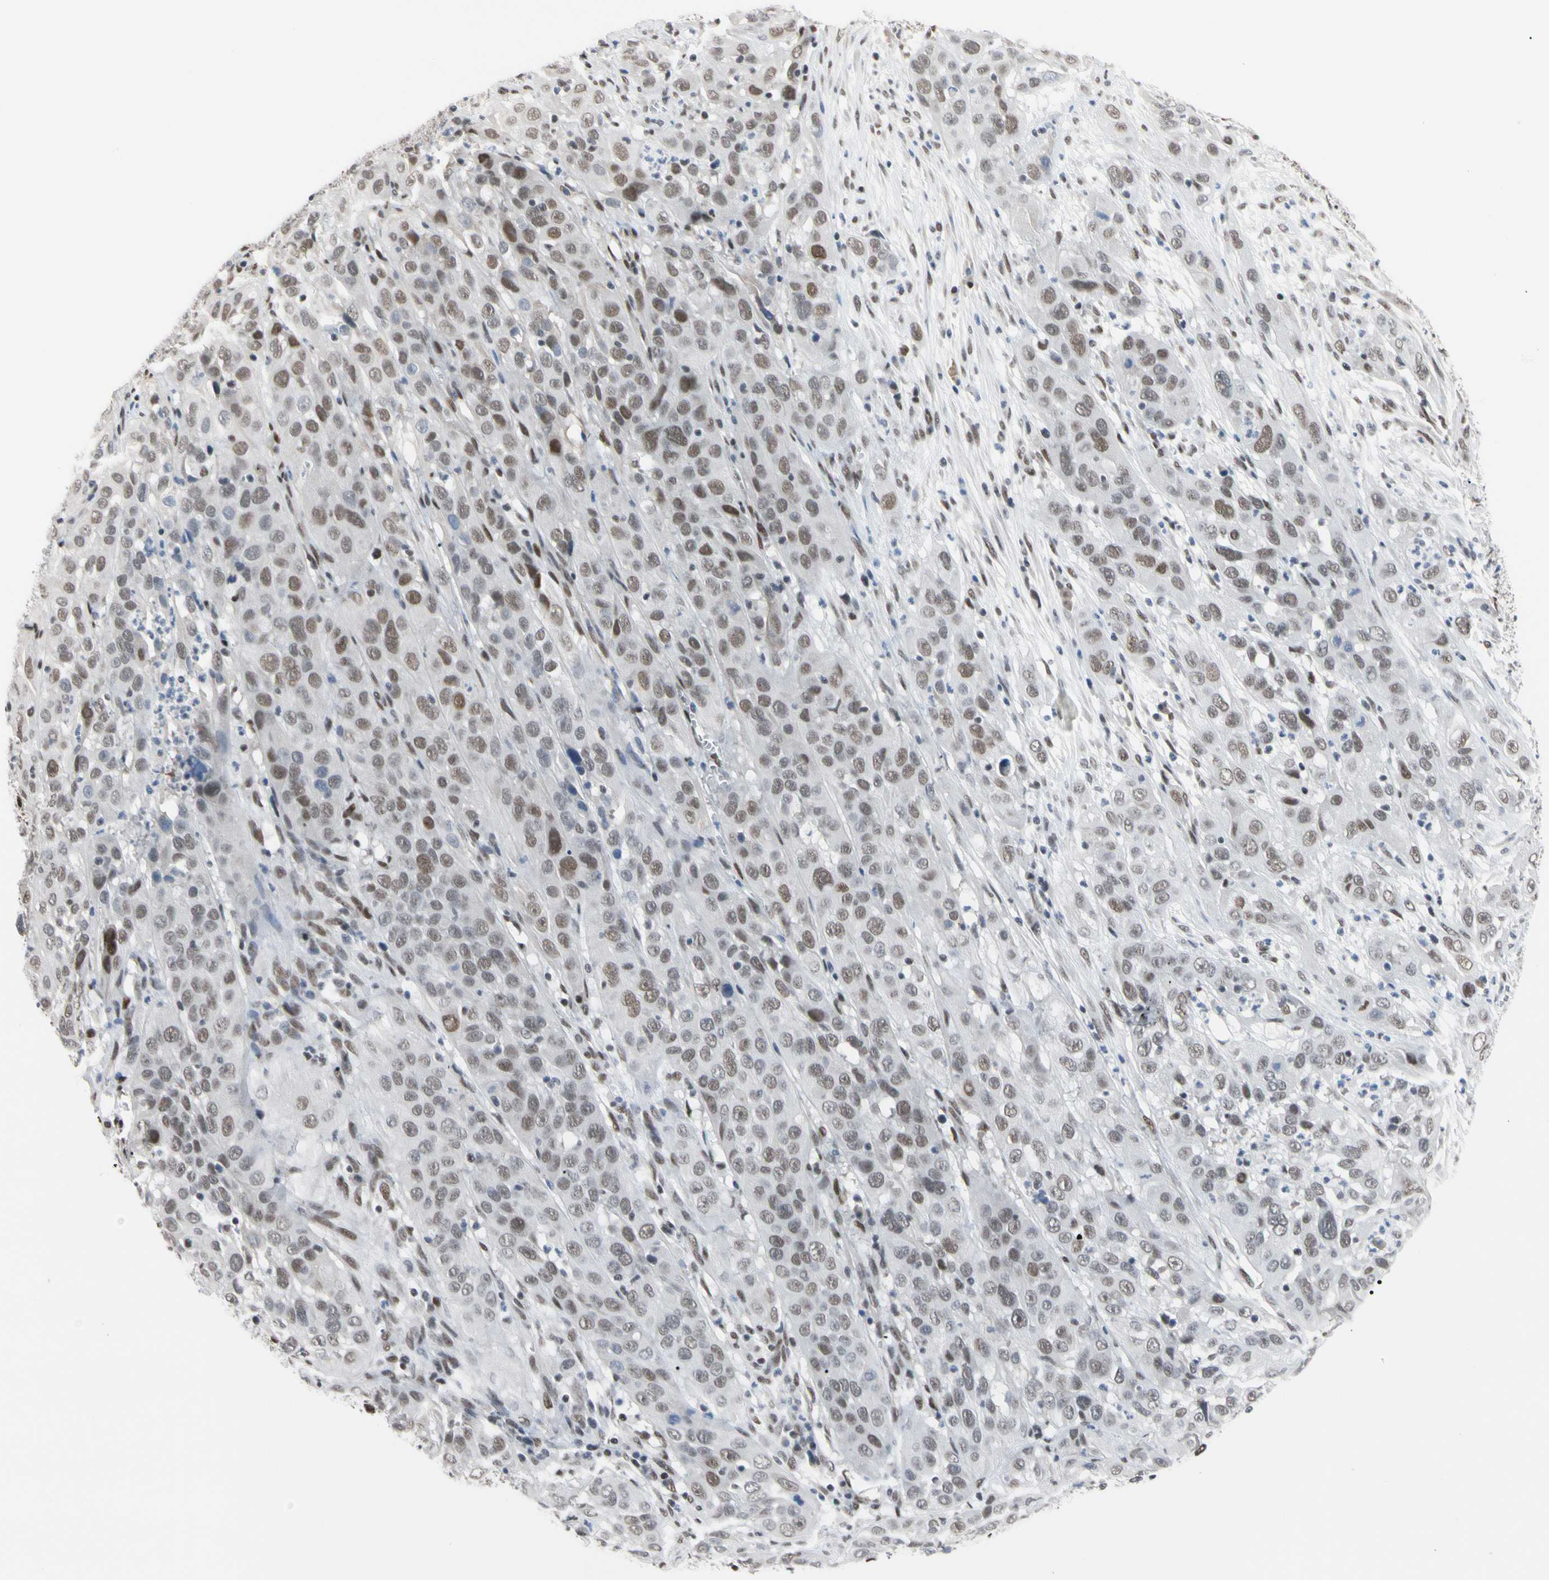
{"staining": {"intensity": "moderate", "quantity": "25%-75%", "location": "nuclear"}, "tissue": "cervical cancer", "cell_type": "Tumor cells", "image_type": "cancer", "snomed": [{"axis": "morphology", "description": "Squamous cell carcinoma, NOS"}, {"axis": "topography", "description": "Cervix"}], "caption": "A high-resolution micrograph shows immunohistochemistry staining of cervical cancer, which reveals moderate nuclear staining in about 25%-75% of tumor cells.", "gene": "FAM98B", "patient": {"sex": "female", "age": 32}}